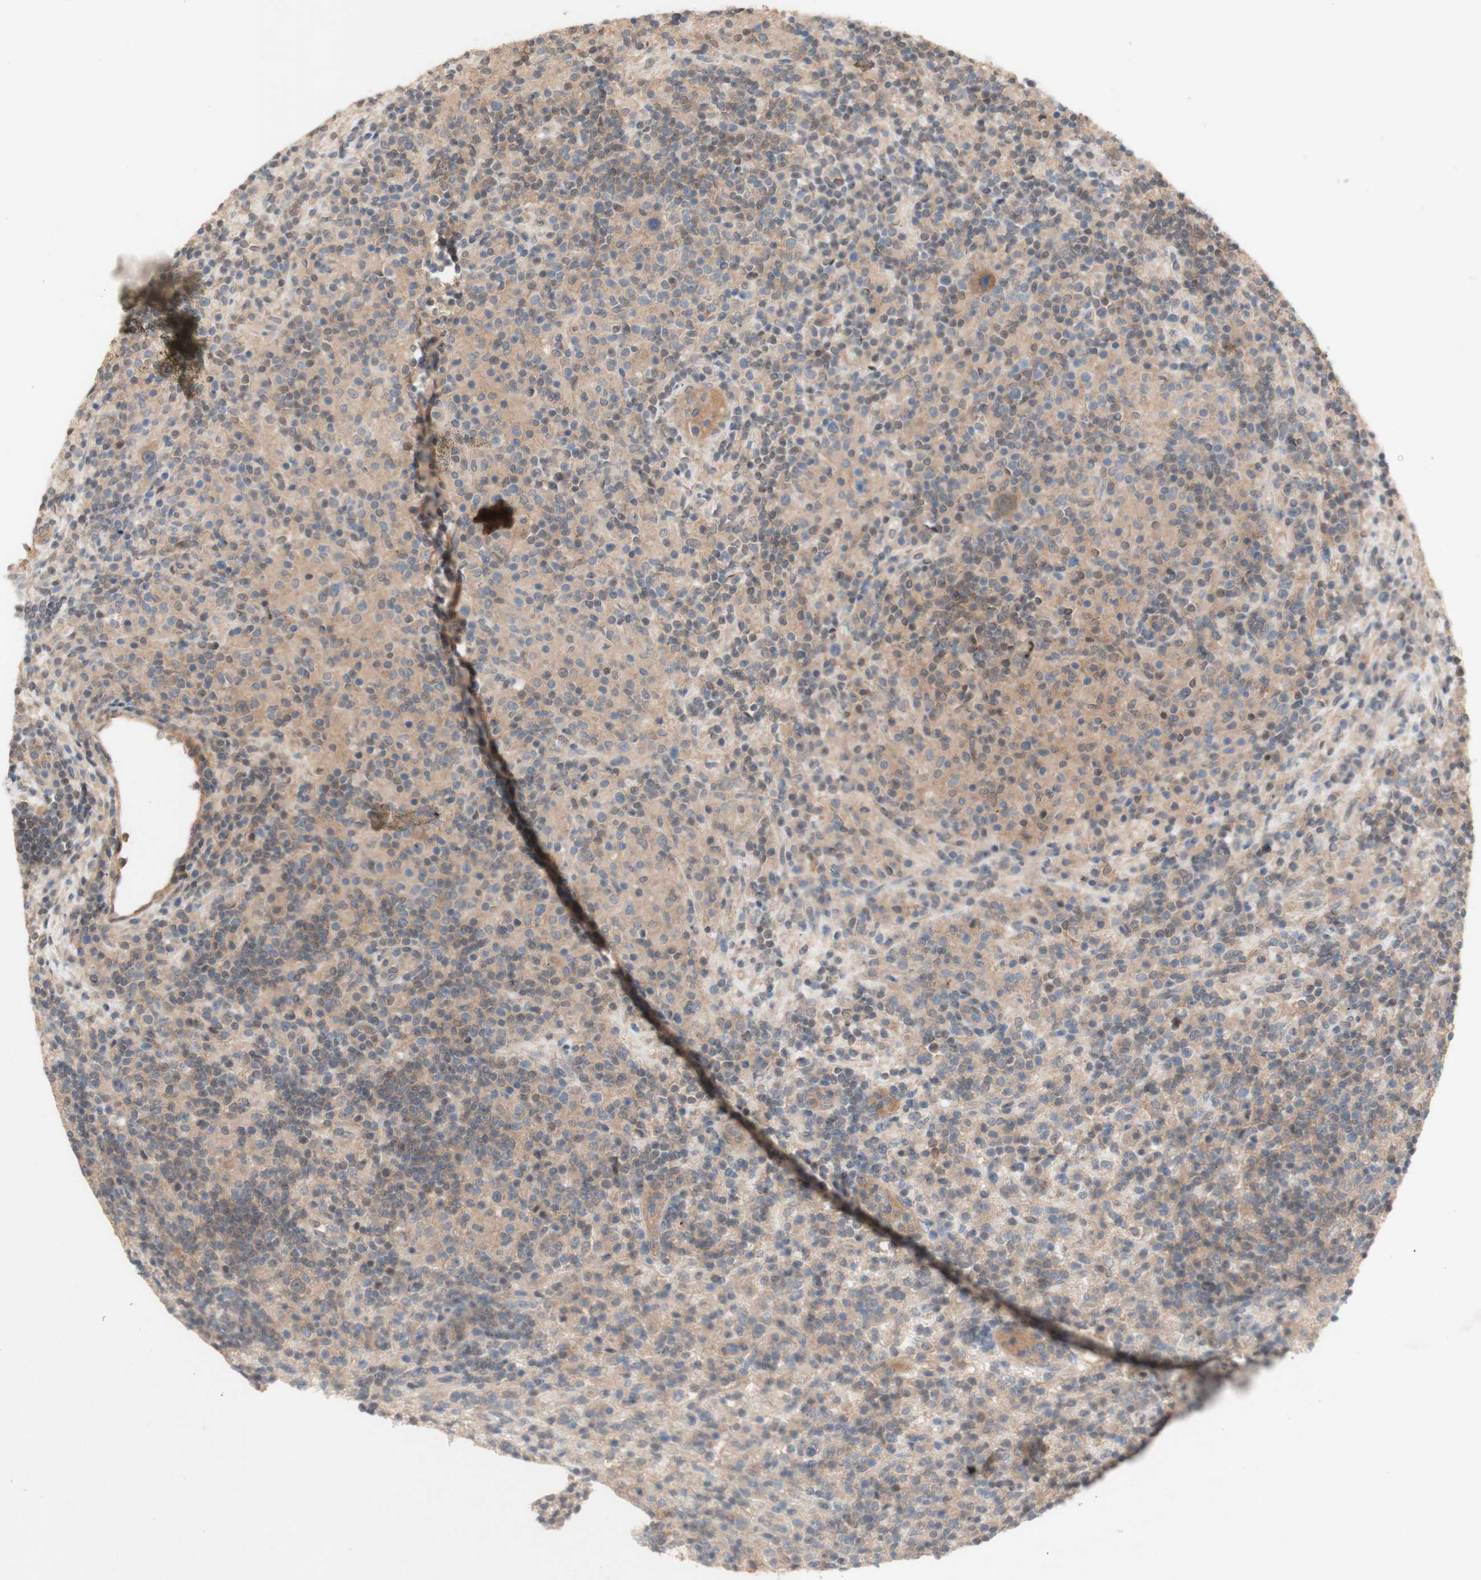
{"staining": {"intensity": "weak", "quantity": ">75%", "location": "cytoplasmic/membranous"}, "tissue": "lymphoma", "cell_type": "Tumor cells", "image_type": "cancer", "snomed": [{"axis": "morphology", "description": "Hodgkin's disease, NOS"}, {"axis": "topography", "description": "Lymph node"}], "caption": "Immunohistochemical staining of lymphoma demonstrates low levels of weak cytoplasmic/membranous expression in about >75% of tumor cells.", "gene": "PEX2", "patient": {"sex": "male", "age": 70}}